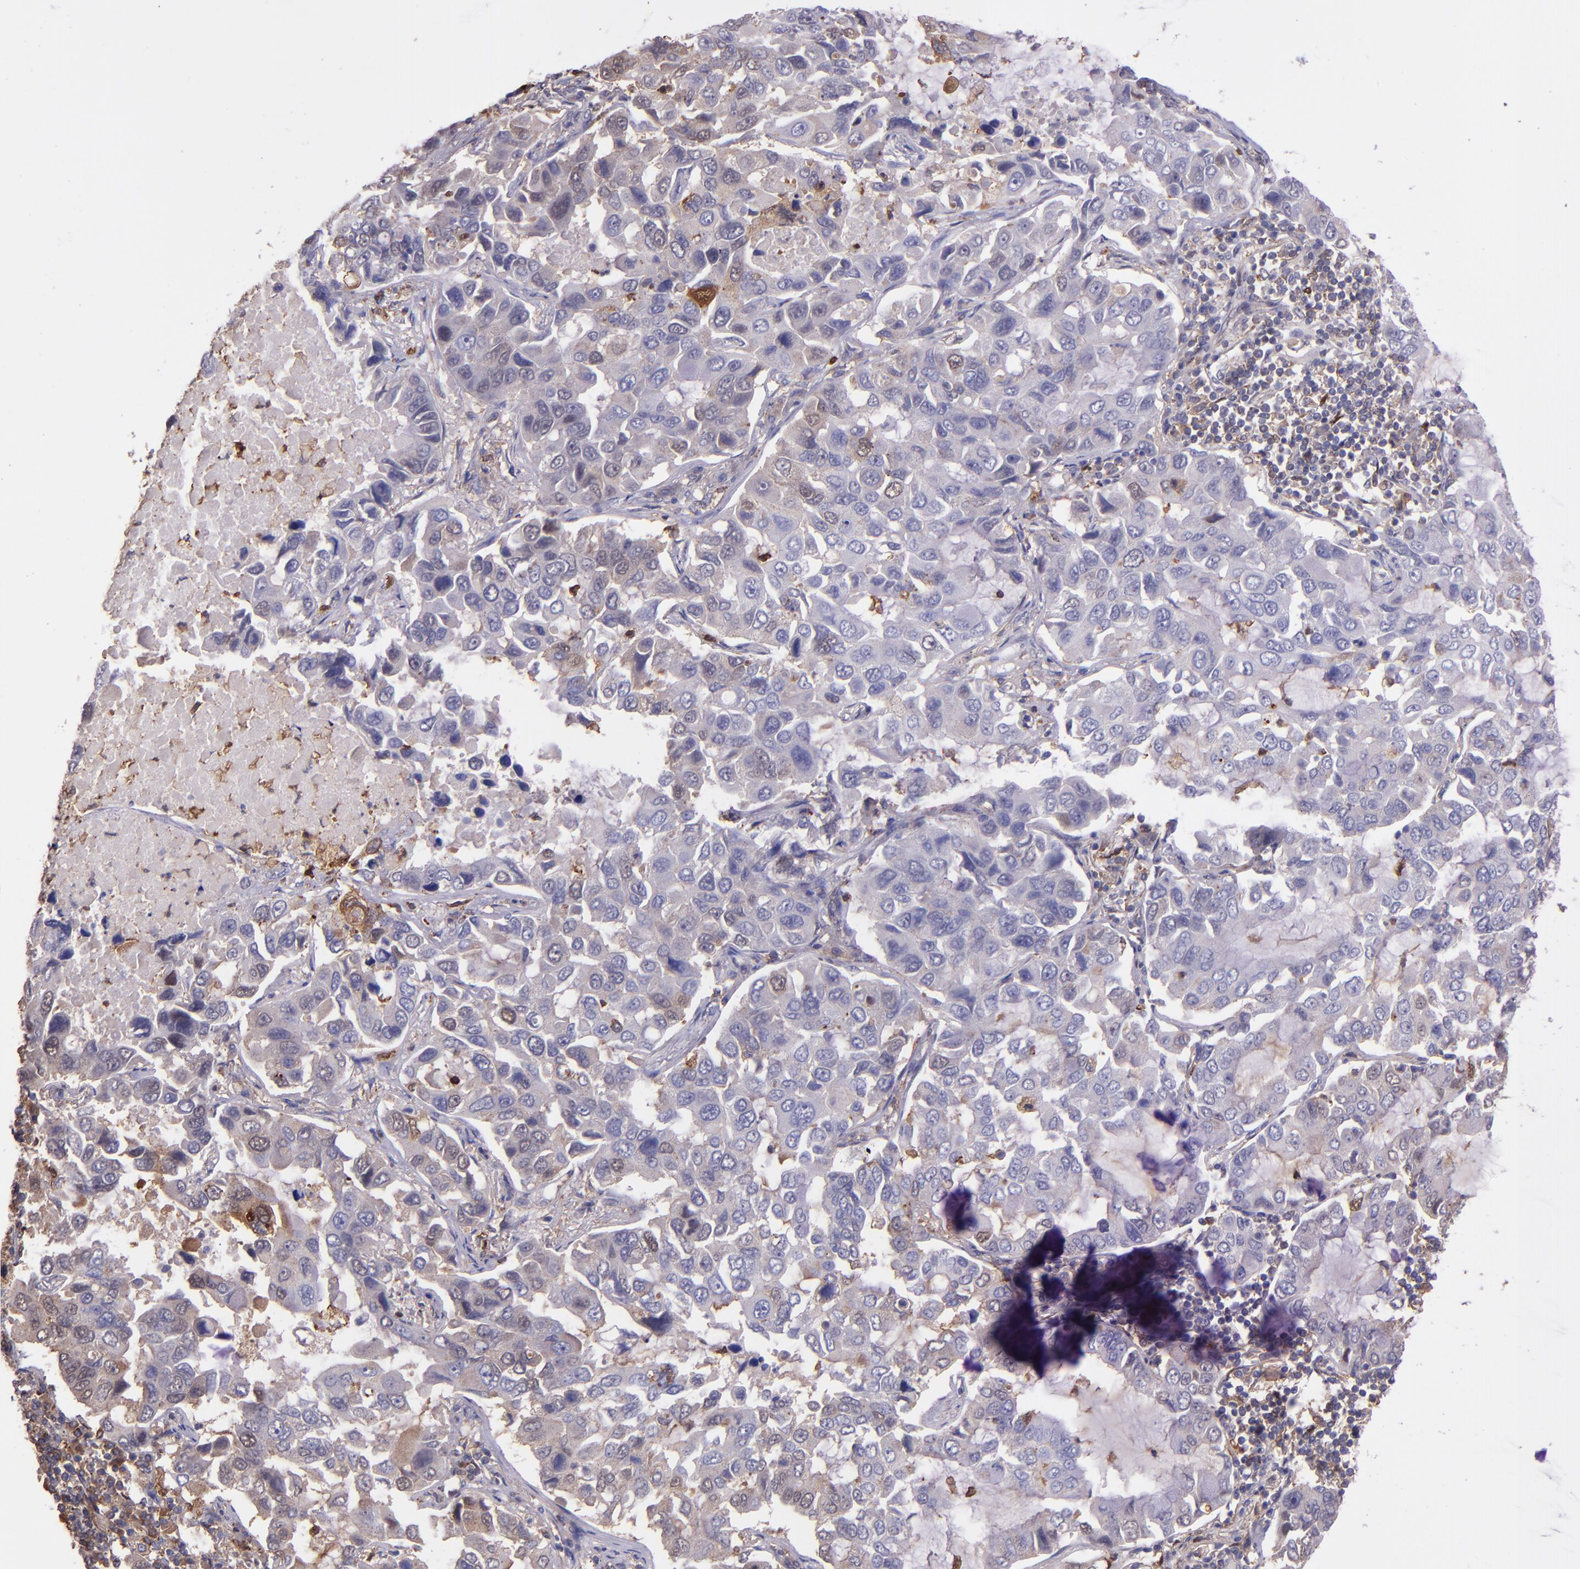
{"staining": {"intensity": "weak", "quantity": "<25%", "location": "cytoplasmic/membranous,nuclear"}, "tissue": "lung cancer", "cell_type": "Tumor cells", "image_type": "cancer", "snomed": [{"axis": "morphology", "description": "Adenocarcinoma, NOS"}, {"axis": "topography", "description": "Lung"}], "caption": "DAB immunohistochemical staining of human lung adenocarcinoma demonstrates no significant positivity in tumor cells.", "gene": "WASHC1", "patient": {"sex": "male", "age": 64}}